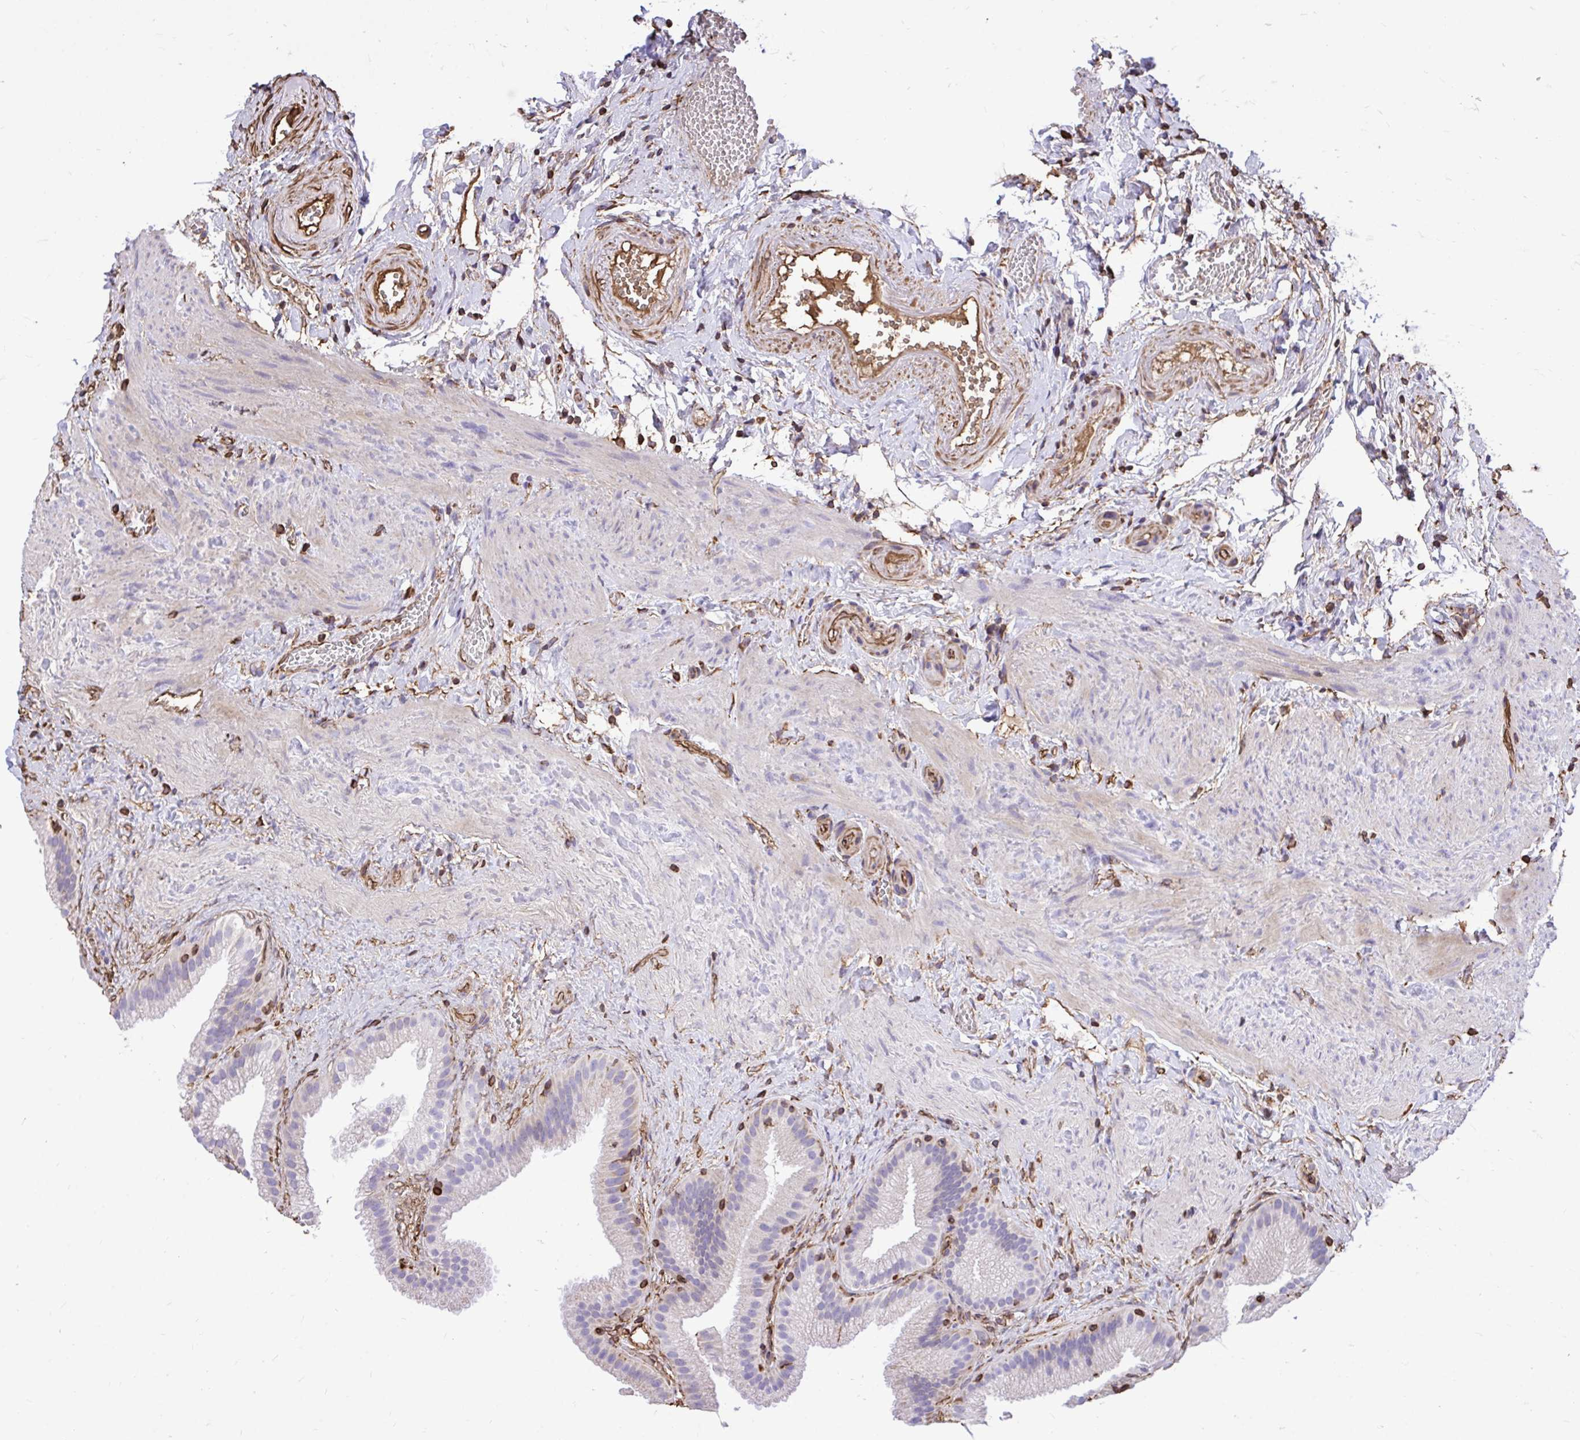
{"staining": {"intensity": "weak", "quantity": "<25%", "location": "cytoplasmic/membranous"}, "tissue": "gallbladder", "cell_type": "Glandular cells", "image_type": "normal", "snomed": [{"axis": "morphology", "description": "Normal tissue, NOS"}, {"axis": "topography", "description": "Gallbladder"}], "caption": "The image shows no significant positivity in glandular cells of gallbladder. Brightfield microscopy of IHC stained with DAB (3,3'-diaminobenzidine) (brown) and hematoxylin (blue), captured at high magnification.", "gene": "RNF103", "patient": {"sex": "female", "age": 63}}